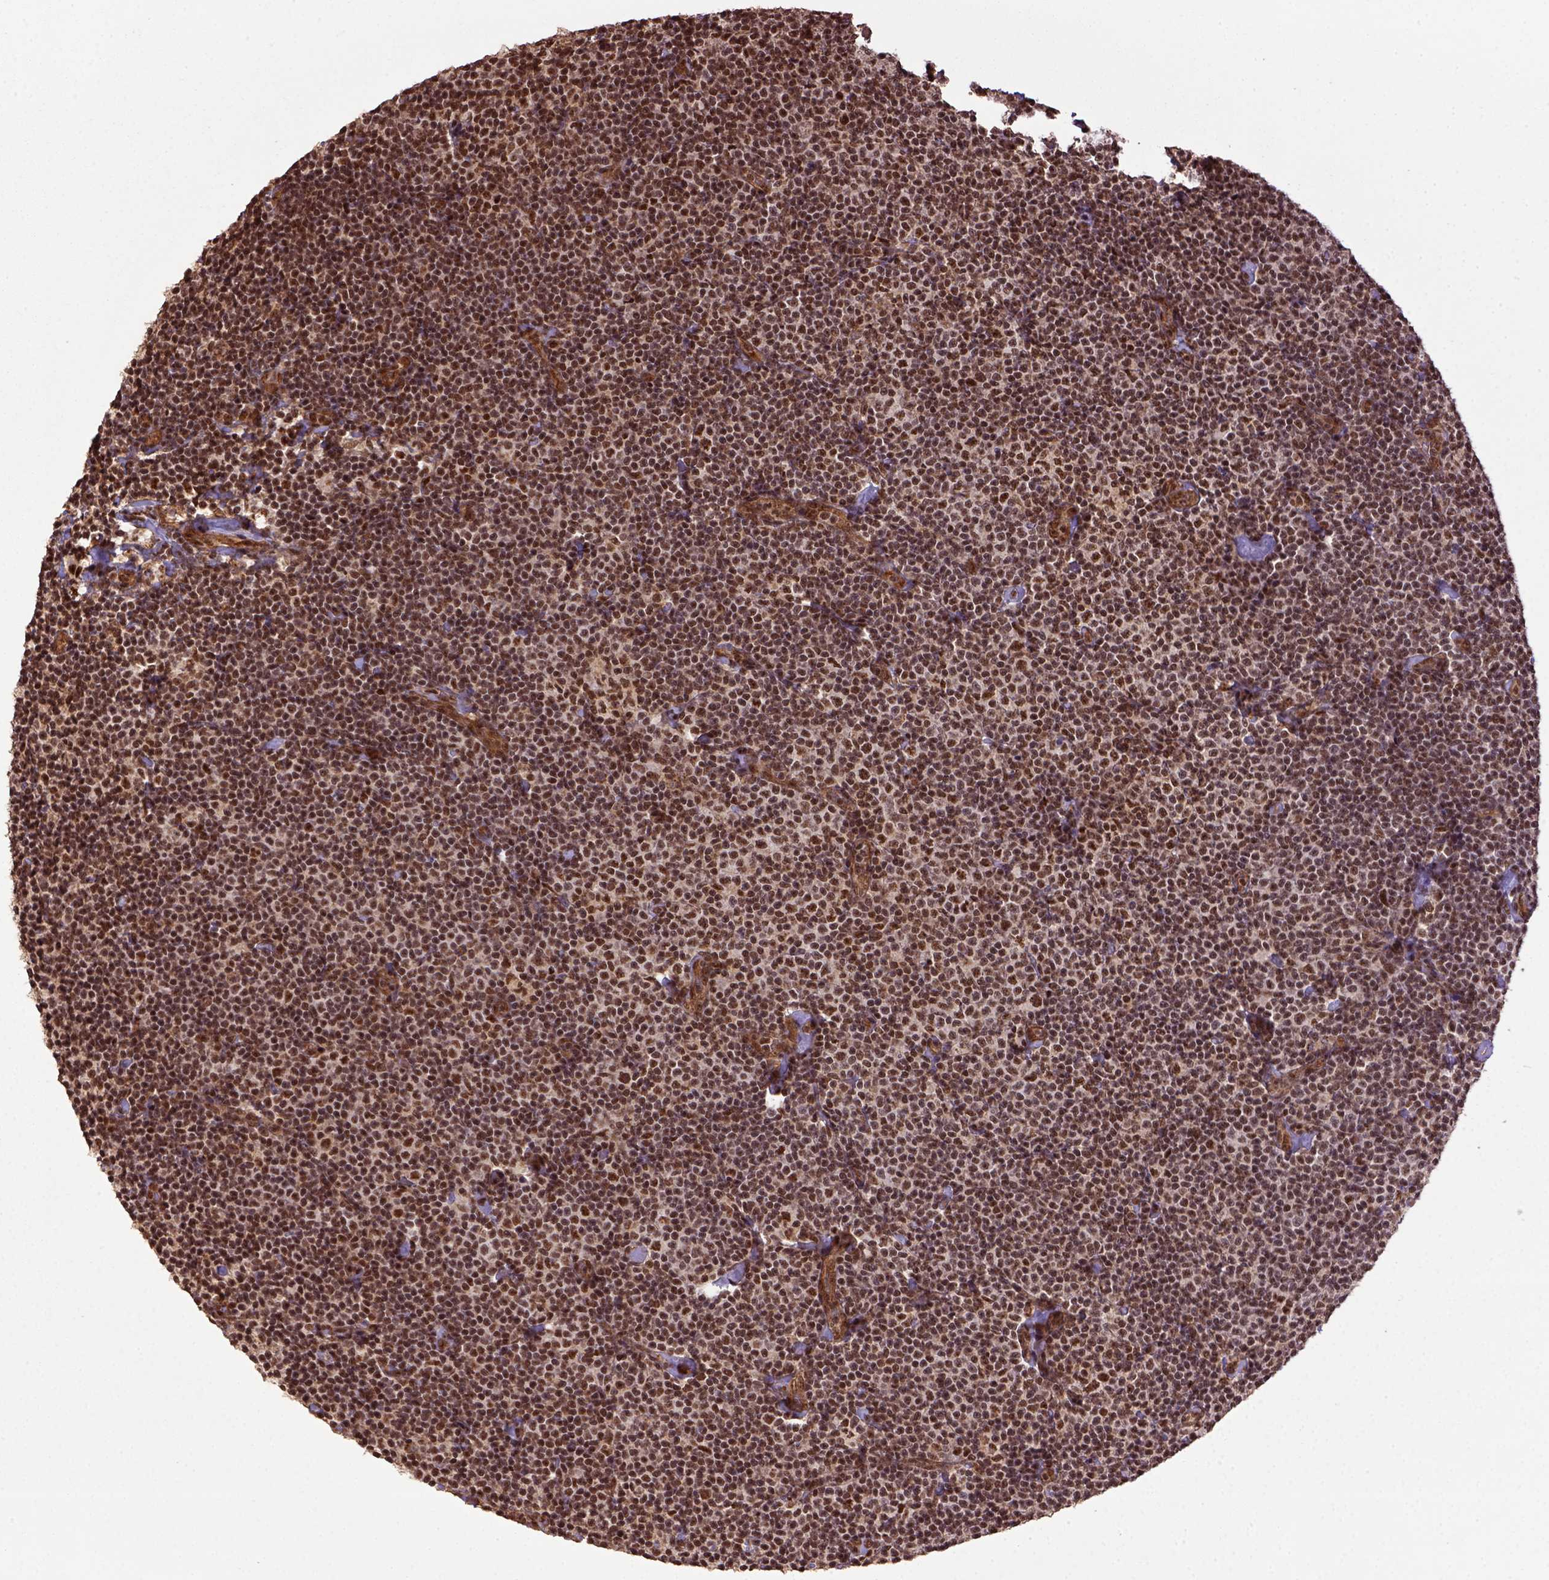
{"staining": {"intensity": "strong", "quantity": ">75%", "location": "nuclear"}, "tissue": "lymphoma", "cell_type": "Tumor cells", "image_type": "cancer", "snomed": [{"axis": "morphology", "description": "Malignant lymphoma, non-Hodgkin's type, Low grade"}, {"axis": "topography", "description": "Lymph node"}], "caption": "Protein expression analysis of lymphoma exhibits strong nuclear expression in approximately >75% of tumor cells.", "gene": "PPIG", "patient": {"sex": "male", "age": 81}}